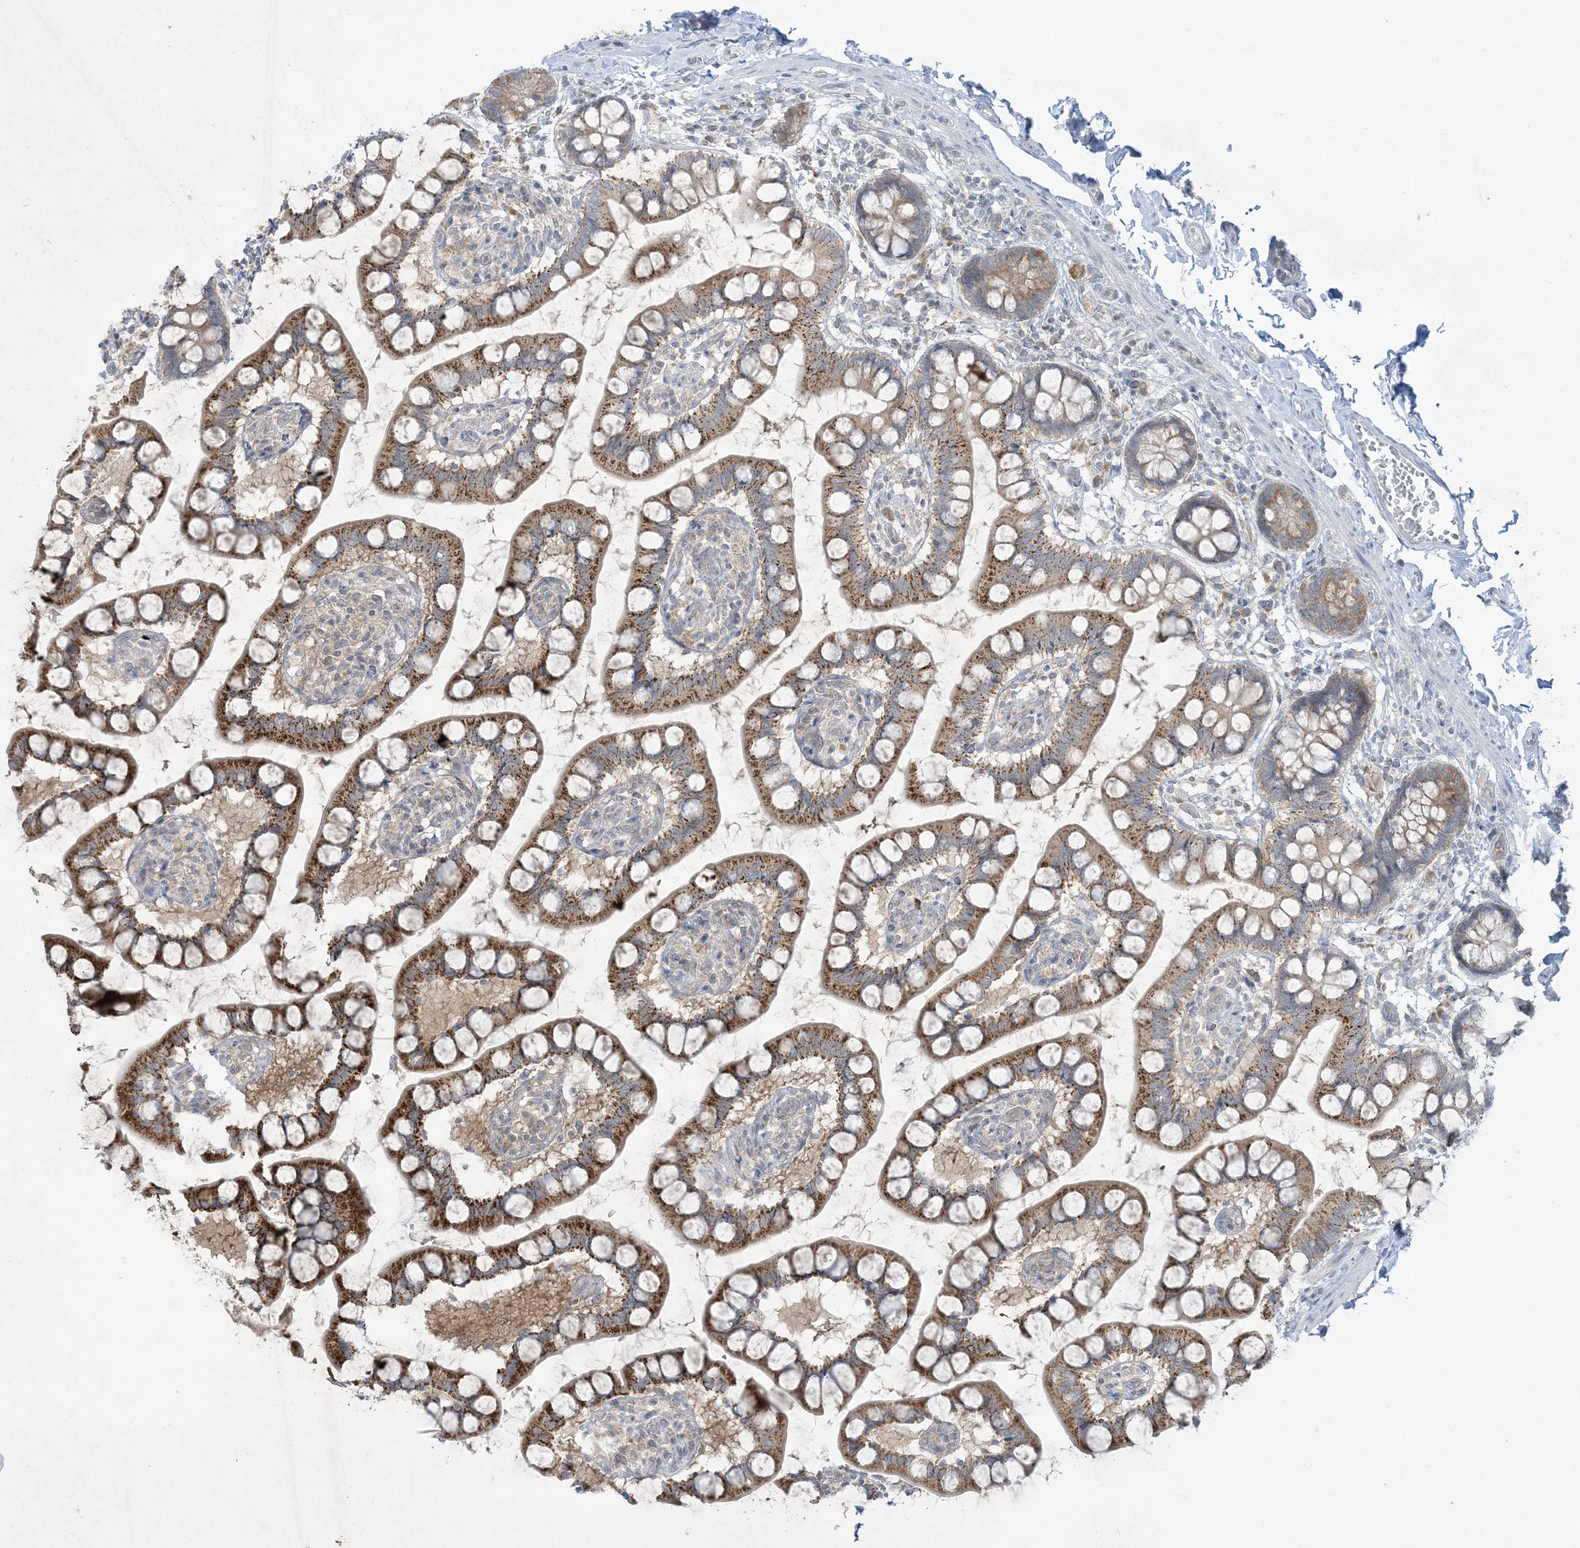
{"staining": {"intensity": "moderate", "quantity": ">75%", "location": "cytoplasmic/membranous"}, "tissue": "small intestine", "cell_type": "Glandular cells", "image_type": "normal", "snomed": [{"axis": "morphology", "description": "Normal tissue, NOS"}, {"axis": "topography", "description": "Small intestine"}], "caption": "Immunohistochemical staining of unremarkable human small intestine shows moderate cytoplasmic/membranous protein expression in about >75% of glandular cells.", "gene": "RPP40", "patient": {"sex": "male", "age": 52}}